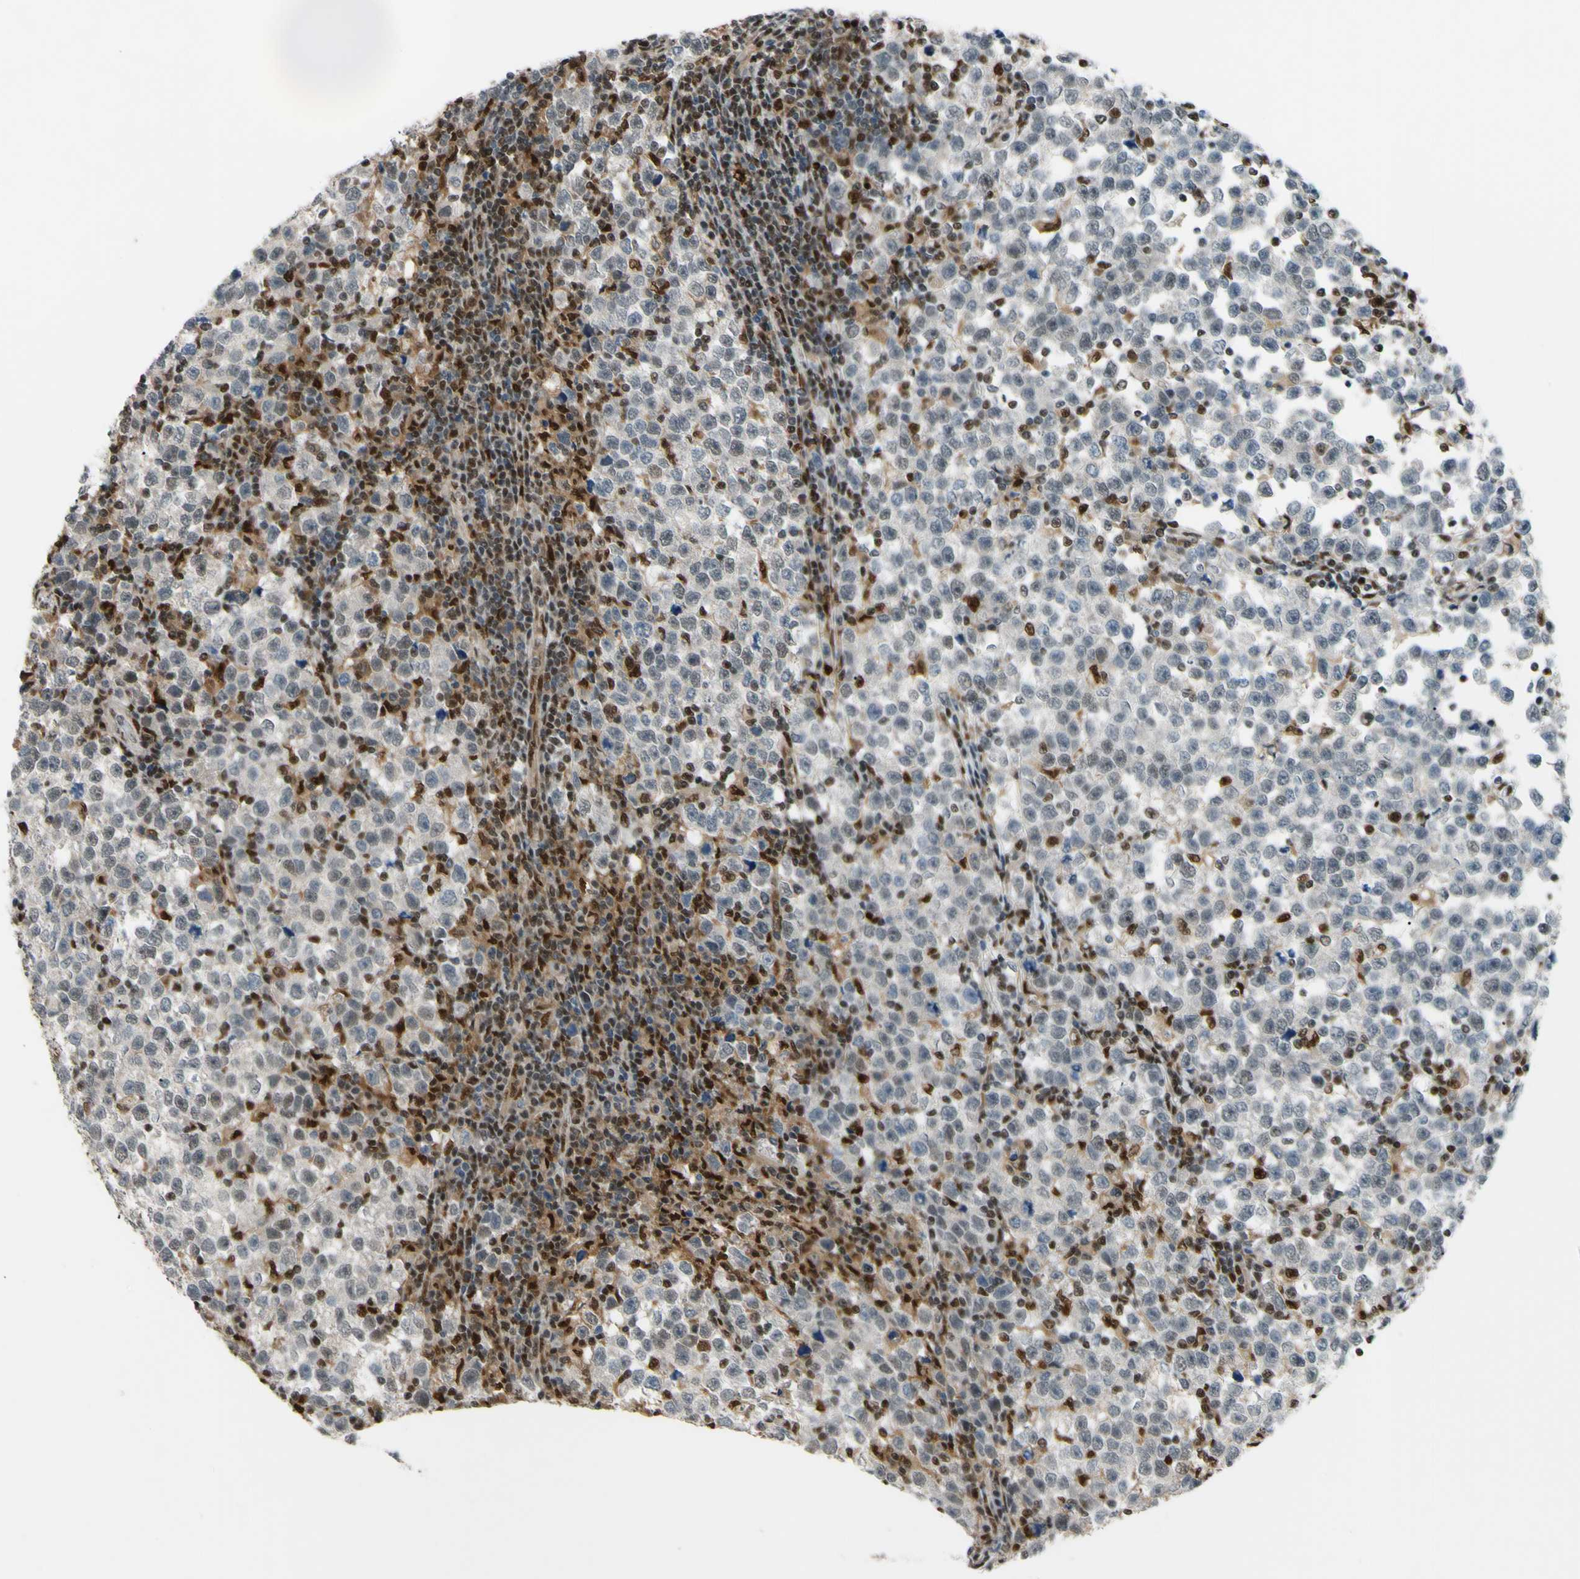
{"staining": {"intensity": "negative", "quantity": "none", "location": "none"}, "tissue": "testis cancer", "cell_type": "Tumor cells", "image_type": "cancer", "snomed": [{"axis": "morphology", "description": "Seminoma, NOS"}, {"axis": "topography", "description": "Testis"}], "caption": "This is an immunohistochemistry histopathology image of human seminoma (testis). There is no positivity in tumor cells.", "gene": "FKBP5", "patient": {"sex": "male", "age": 43}}